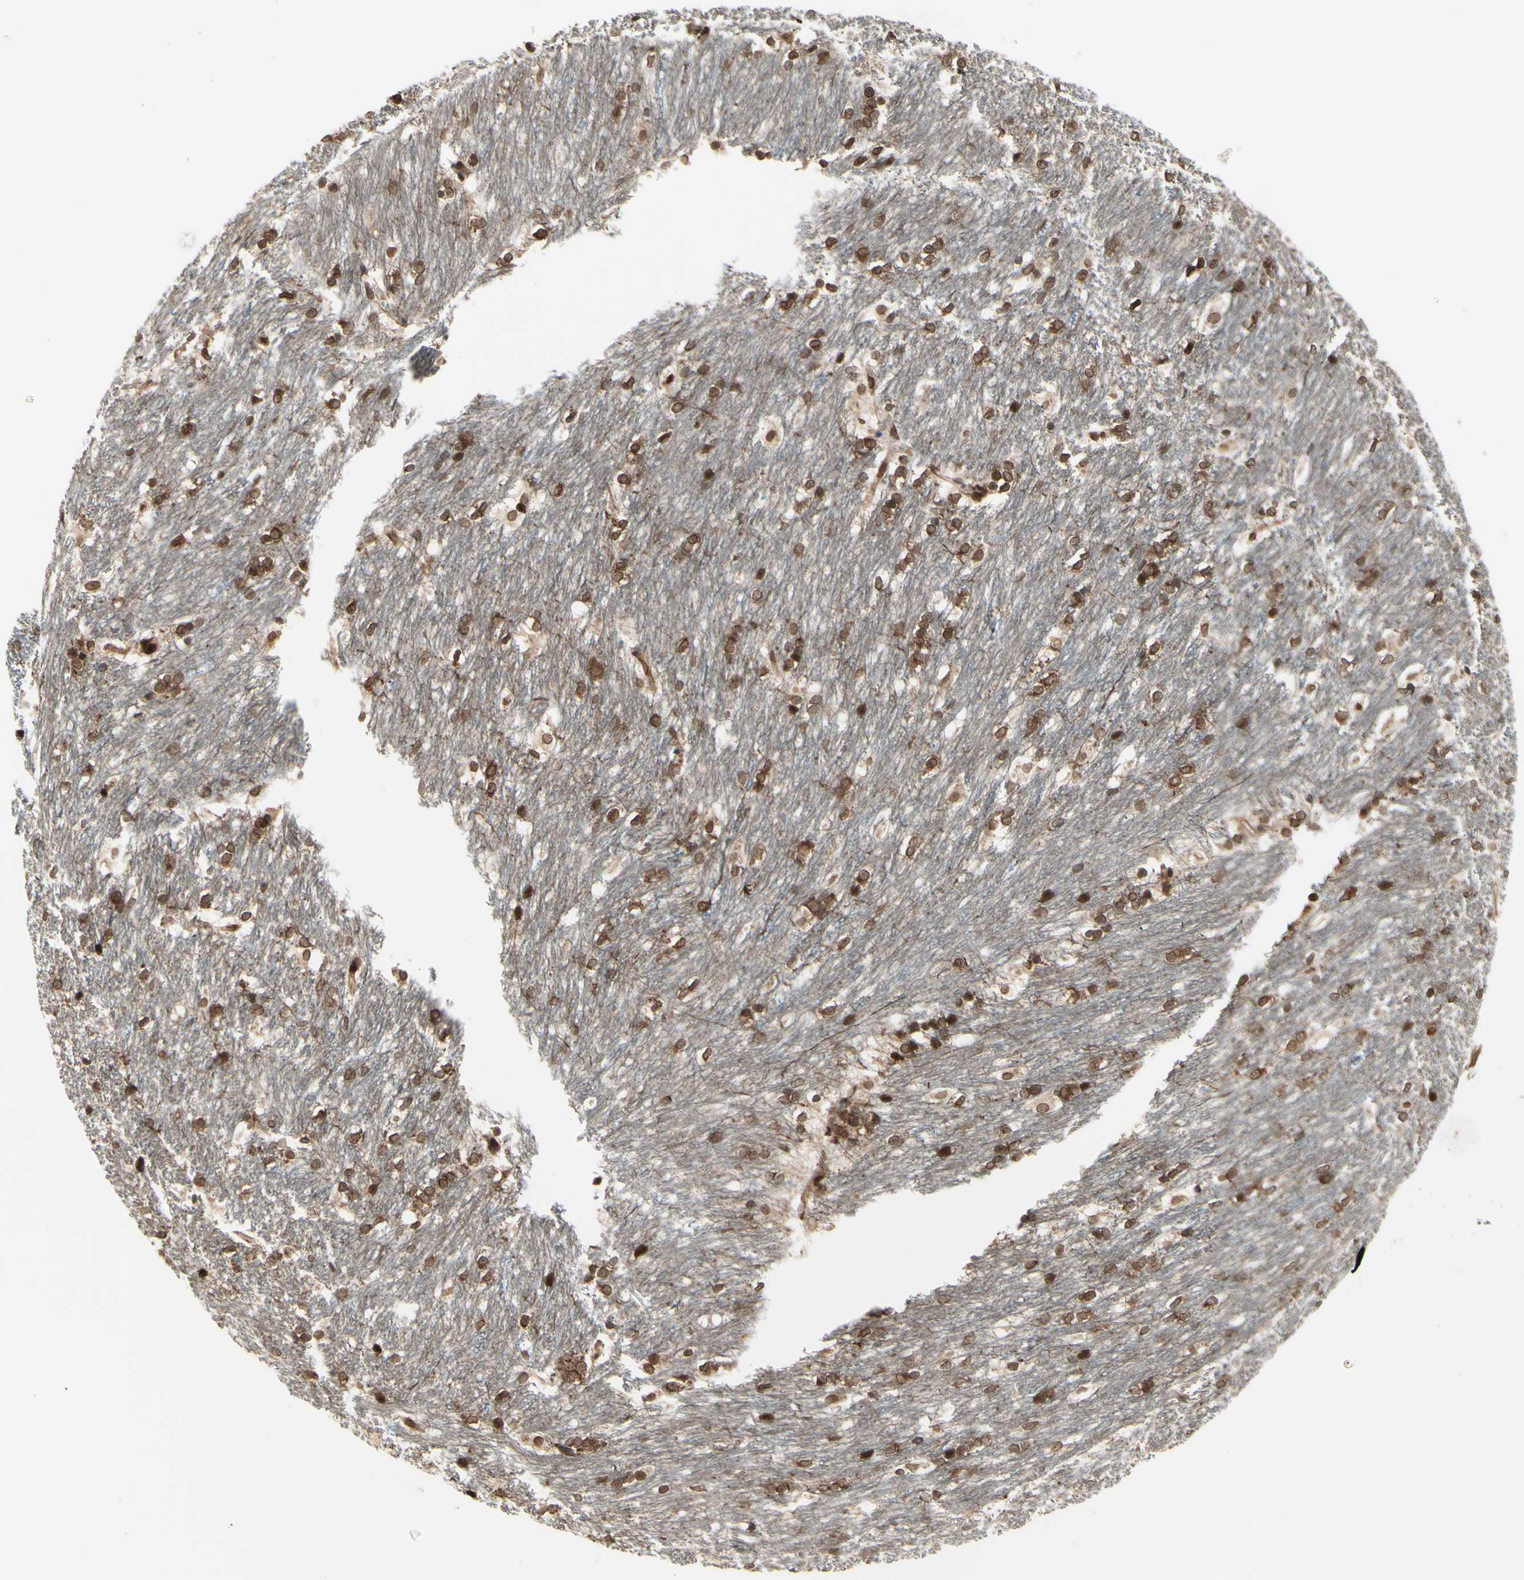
{"staining": {"intensity": "moderate", "quantity": "25%-75%", "location": "nuclear"}, "tissue": "caudate", "cell_type": "Glial cells", "image_type": "normal", "snomed": [{"axis": "morphology", "description": "Normal tissue, NOS"}, {"axis": "topography", "description": "Lateral ventricle wall"}], "caption": "This is a photomicrograph of immunohistochemistry staining of normal caudate, which shows moderate expression in the nuclear of glial cells.", "gene": "MLF2", "patient": {"sex": "female", "age": 19}}